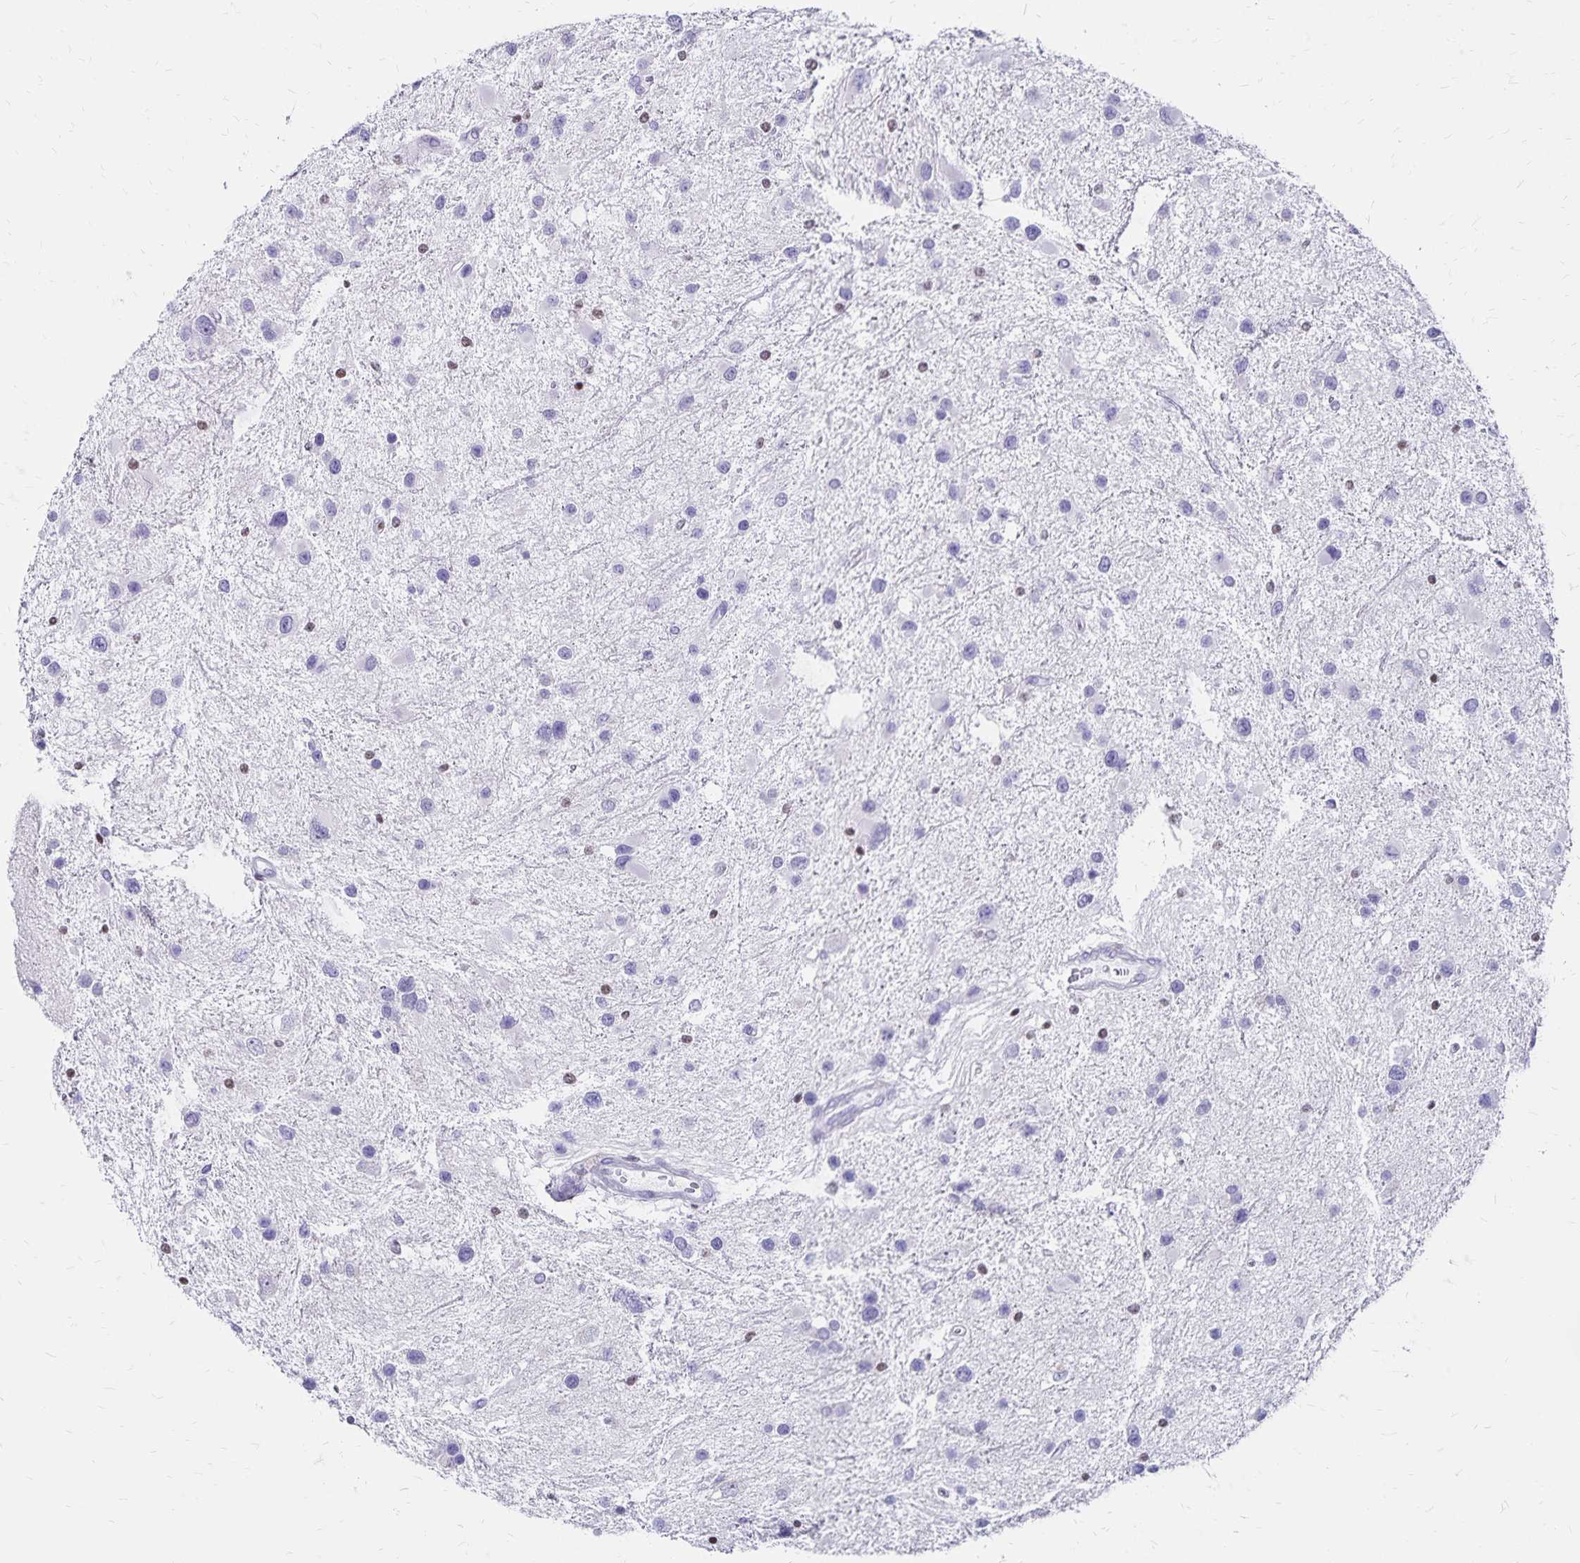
{"staining": {"intensity": "negative", "quantity": "none", "location": "none"}, "tissue": "glioma", "cell_type": "Tumor cells", "image_type": "cancer", "snomed": [{"axis": "morphology", "description": "Glioma, malignant, Low grade"}, {"axis": "topography", "description": "Brain"}], "caption": "DAB immunohistochemical staining of human glioma demonstrates no significant positivity in tumor cells.", "gene": "IKZF1", "patient": {"sex": "female", "age": 32}}